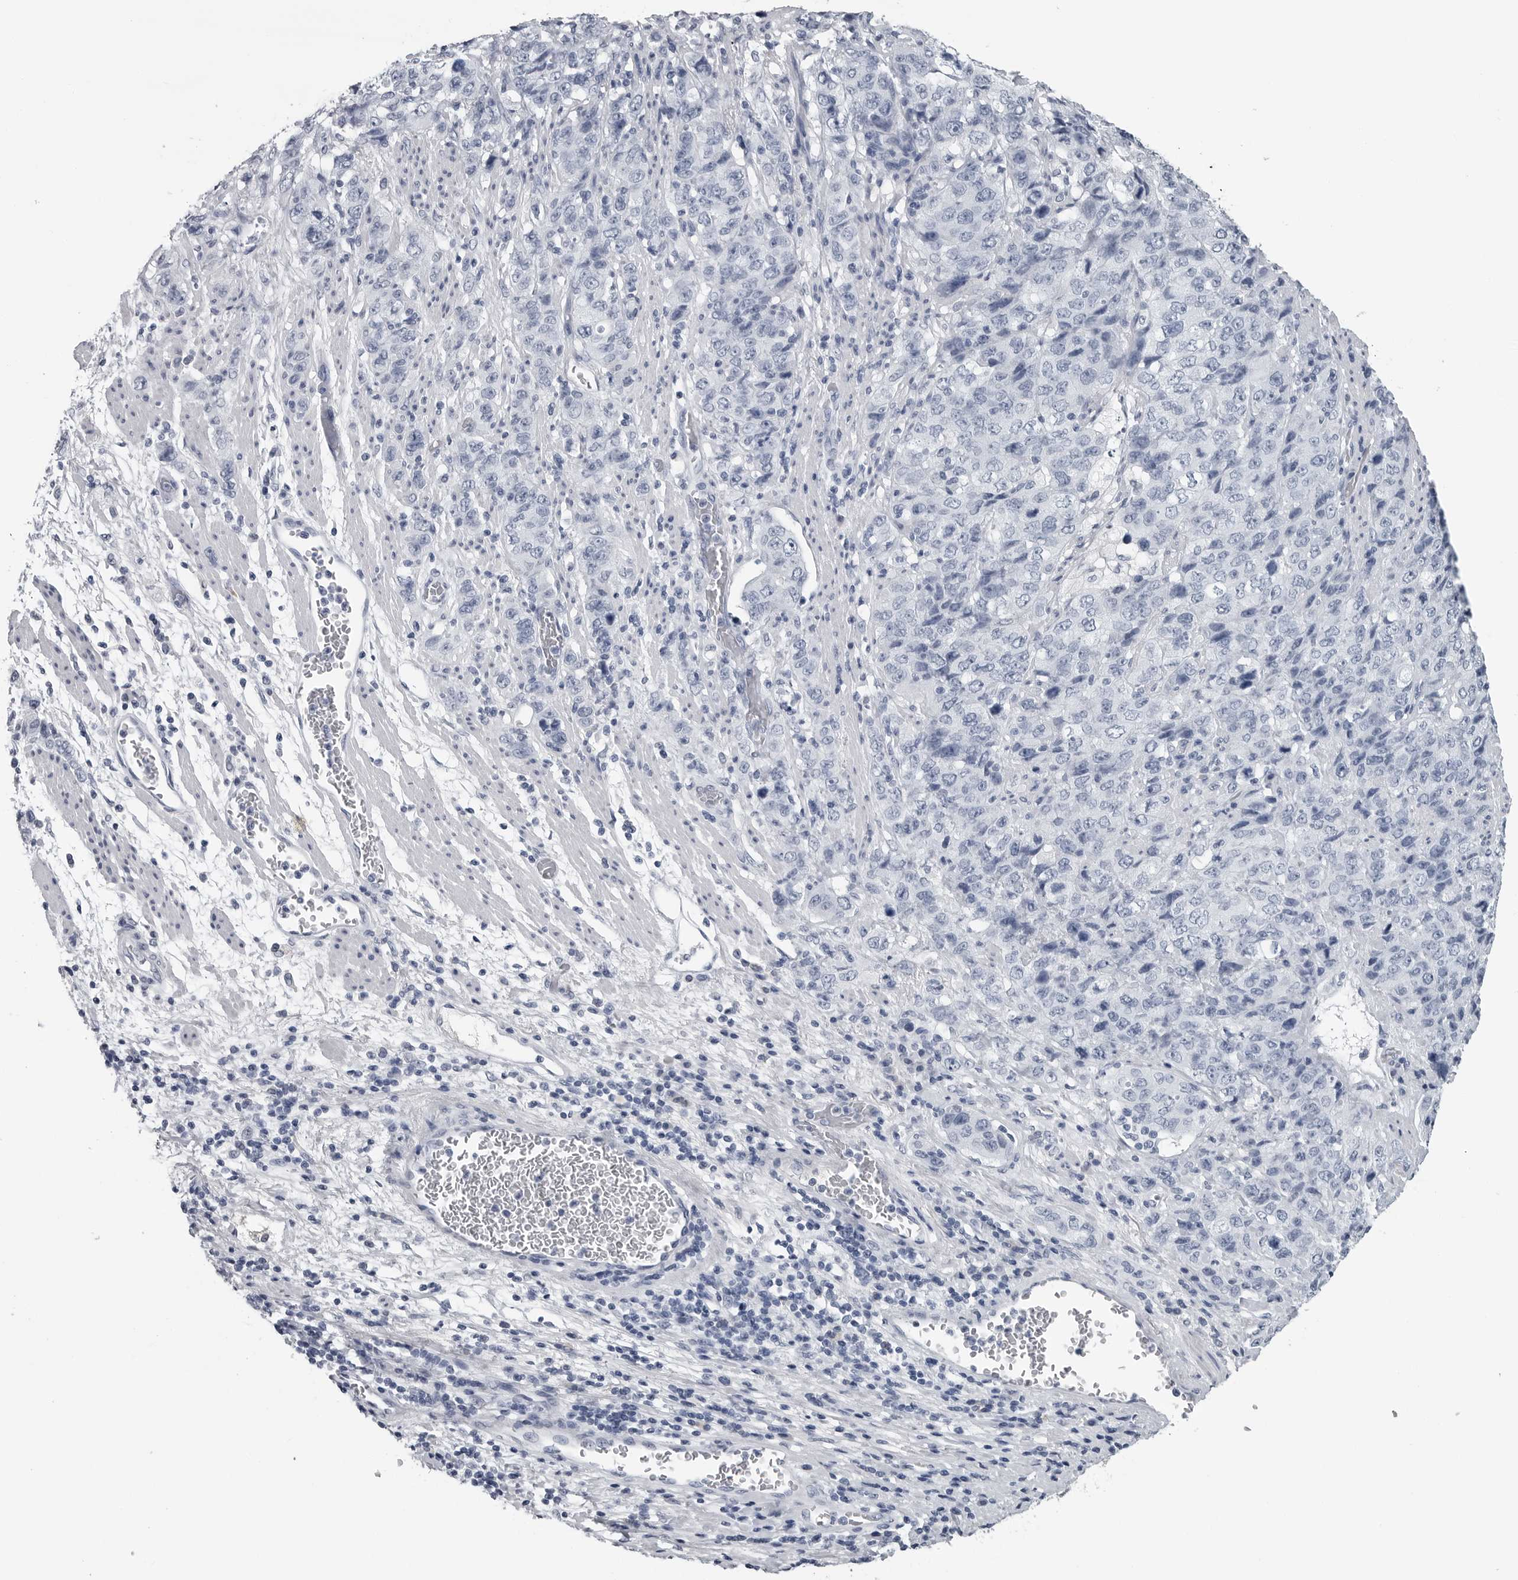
{"staining": {"intensity": "negative", "quantity": "none", "location": "none"}, "tissue": "stomach cancer", "cell_type": "Tumor cells", "image_type": "cancer", "snomed": [{"axis": "morphology", "description": "Adenocarcinoma, NOS"}, {"axis": "topography", "description": "Stomach"}], "caption": "This is an immunohistochemistry image of human adenocarcinoma (stomach). There is no positivity in tumor cells.", "gene": "AMPD1", "patient": {"sex": "male", "age": 48}}